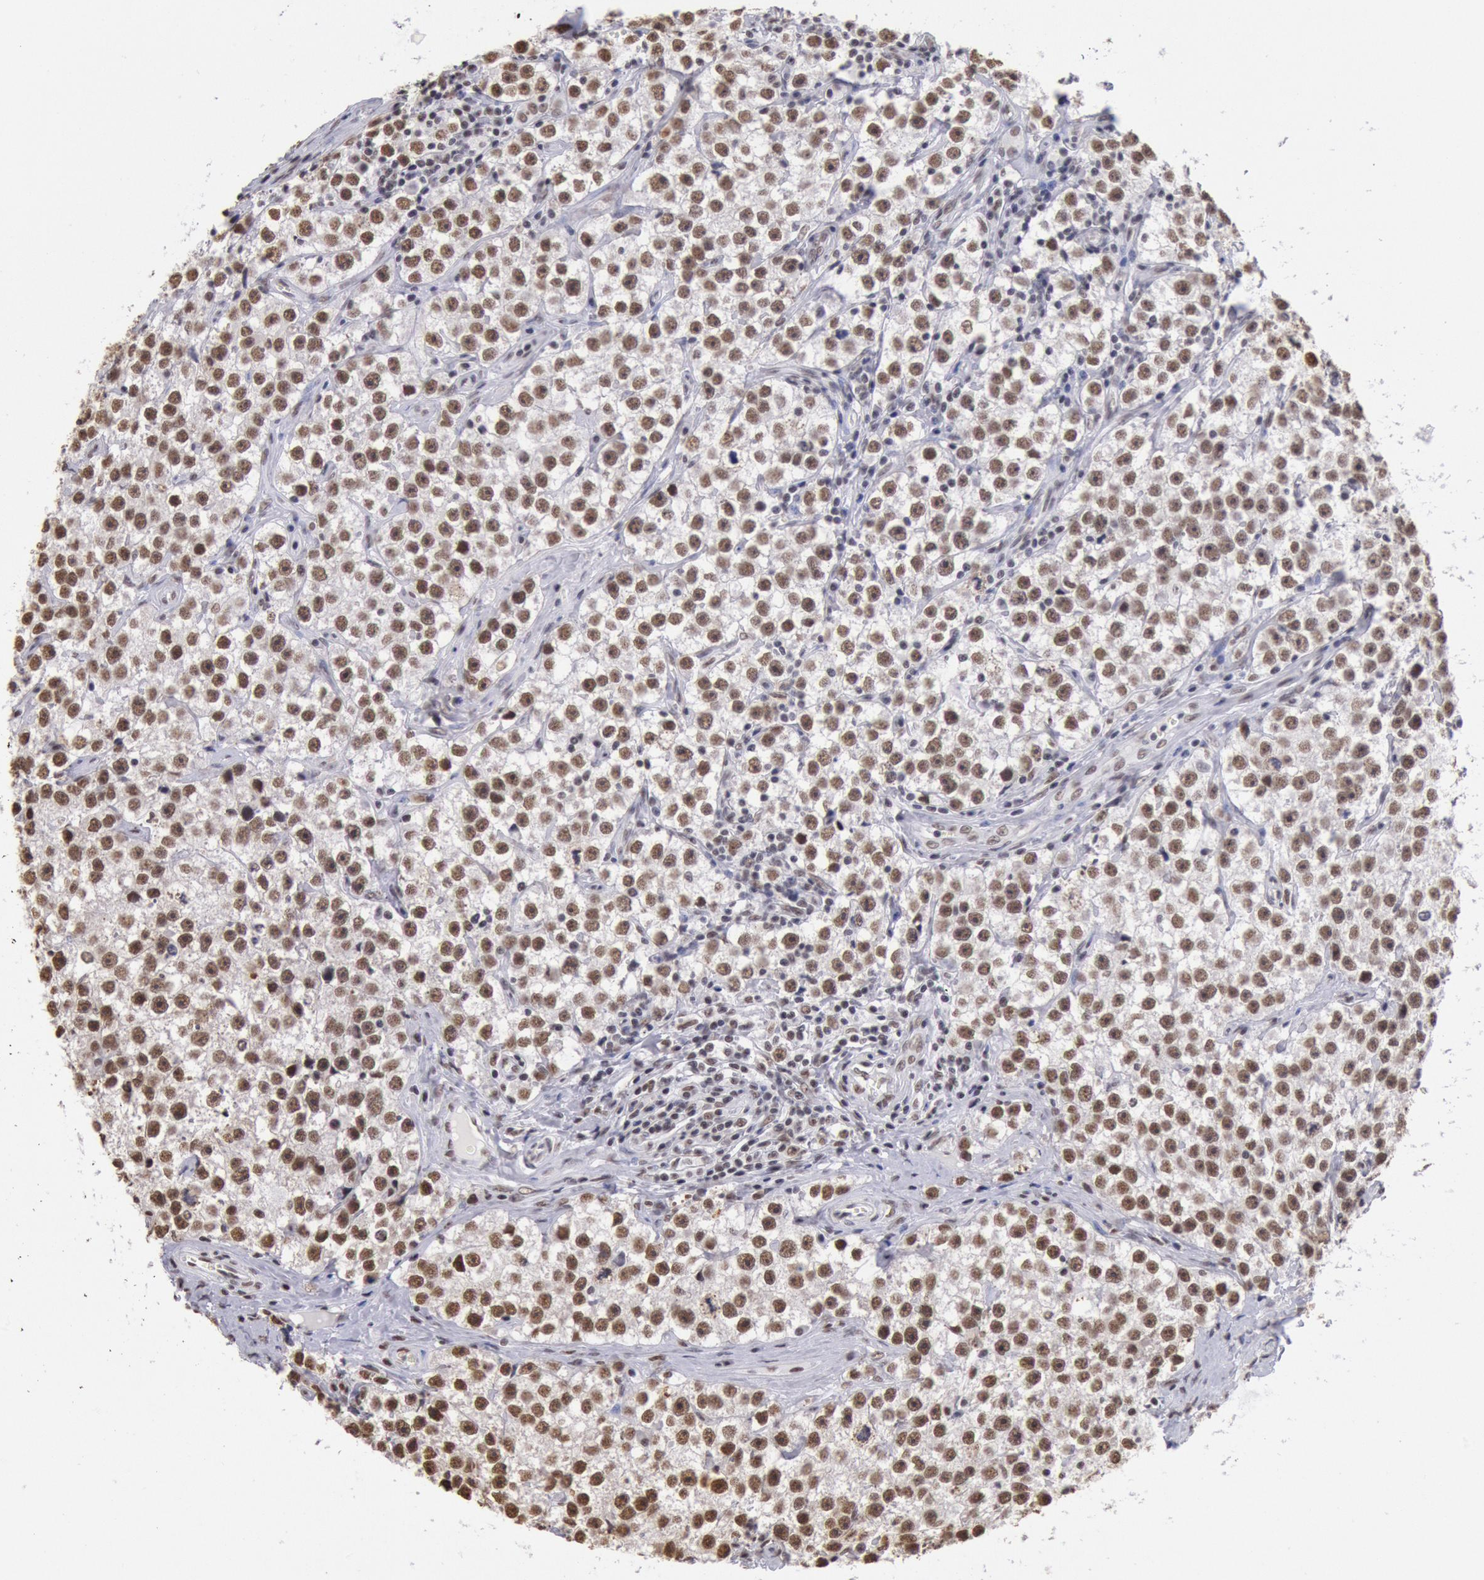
{"staining": {"intensity": "moderate", "quantity": ">75%", "location": "nuclear"}, "tissue": "testis cancer", "cell_type": "Tumor cells", "image_type": "cancer", "snomed": [{"axis": "morphology", "description": "Seminoma, NOS"}, {"axis": "topography", "description": "Testis"}], "caption": "Immunohistochemistry of testis cancer reveals medium levels of moderate nuclear staining in approximately >75% of tumor cells.", "gene": "SNRPD3", "patient": {"sex": "male", "age": 32}}